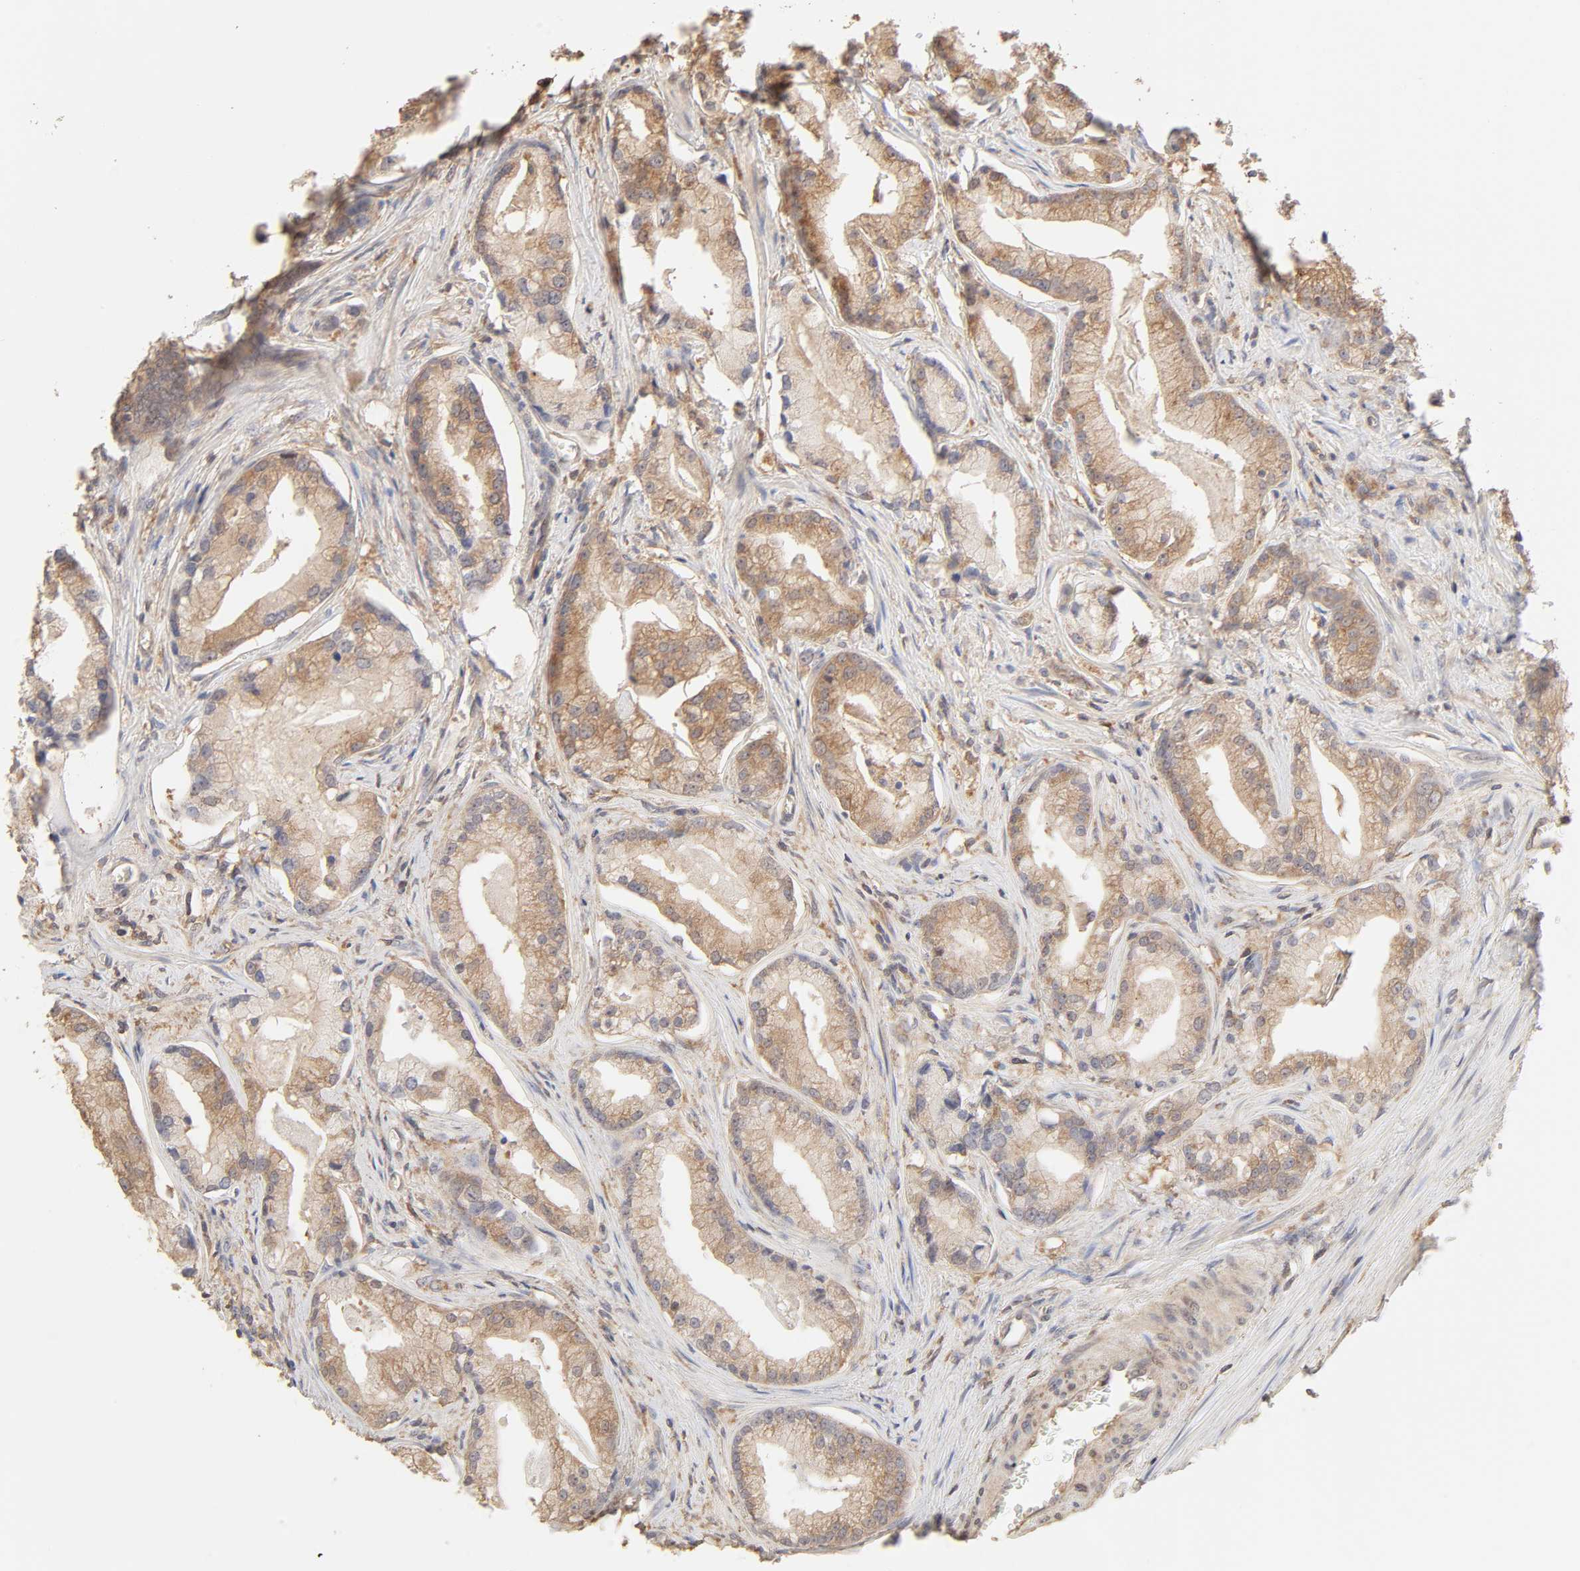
{"staining": {"intensity": "moderate", "quantity": "25%-75%", "location": "cytoplasmic/membranous"}, "tissue": "prostate cancer", "cell_type": "Tumor cells", "image_type": "cancer", "snomed": [{"axis": "morphology", "description": "Adenocarcinoma, Low grade"}, {"axis": "topography", "description": "Prostate"}], "caption": "Immunohistochemical staining of human prostate low-grade adenocarcinoma demonstrates medium levels of moderate cytoplasmic/membranous protein staining in approximately 25%-75% of tumor cells.", "gene": "AP1G2", "patient": {"sex": "male", "age": 59}}